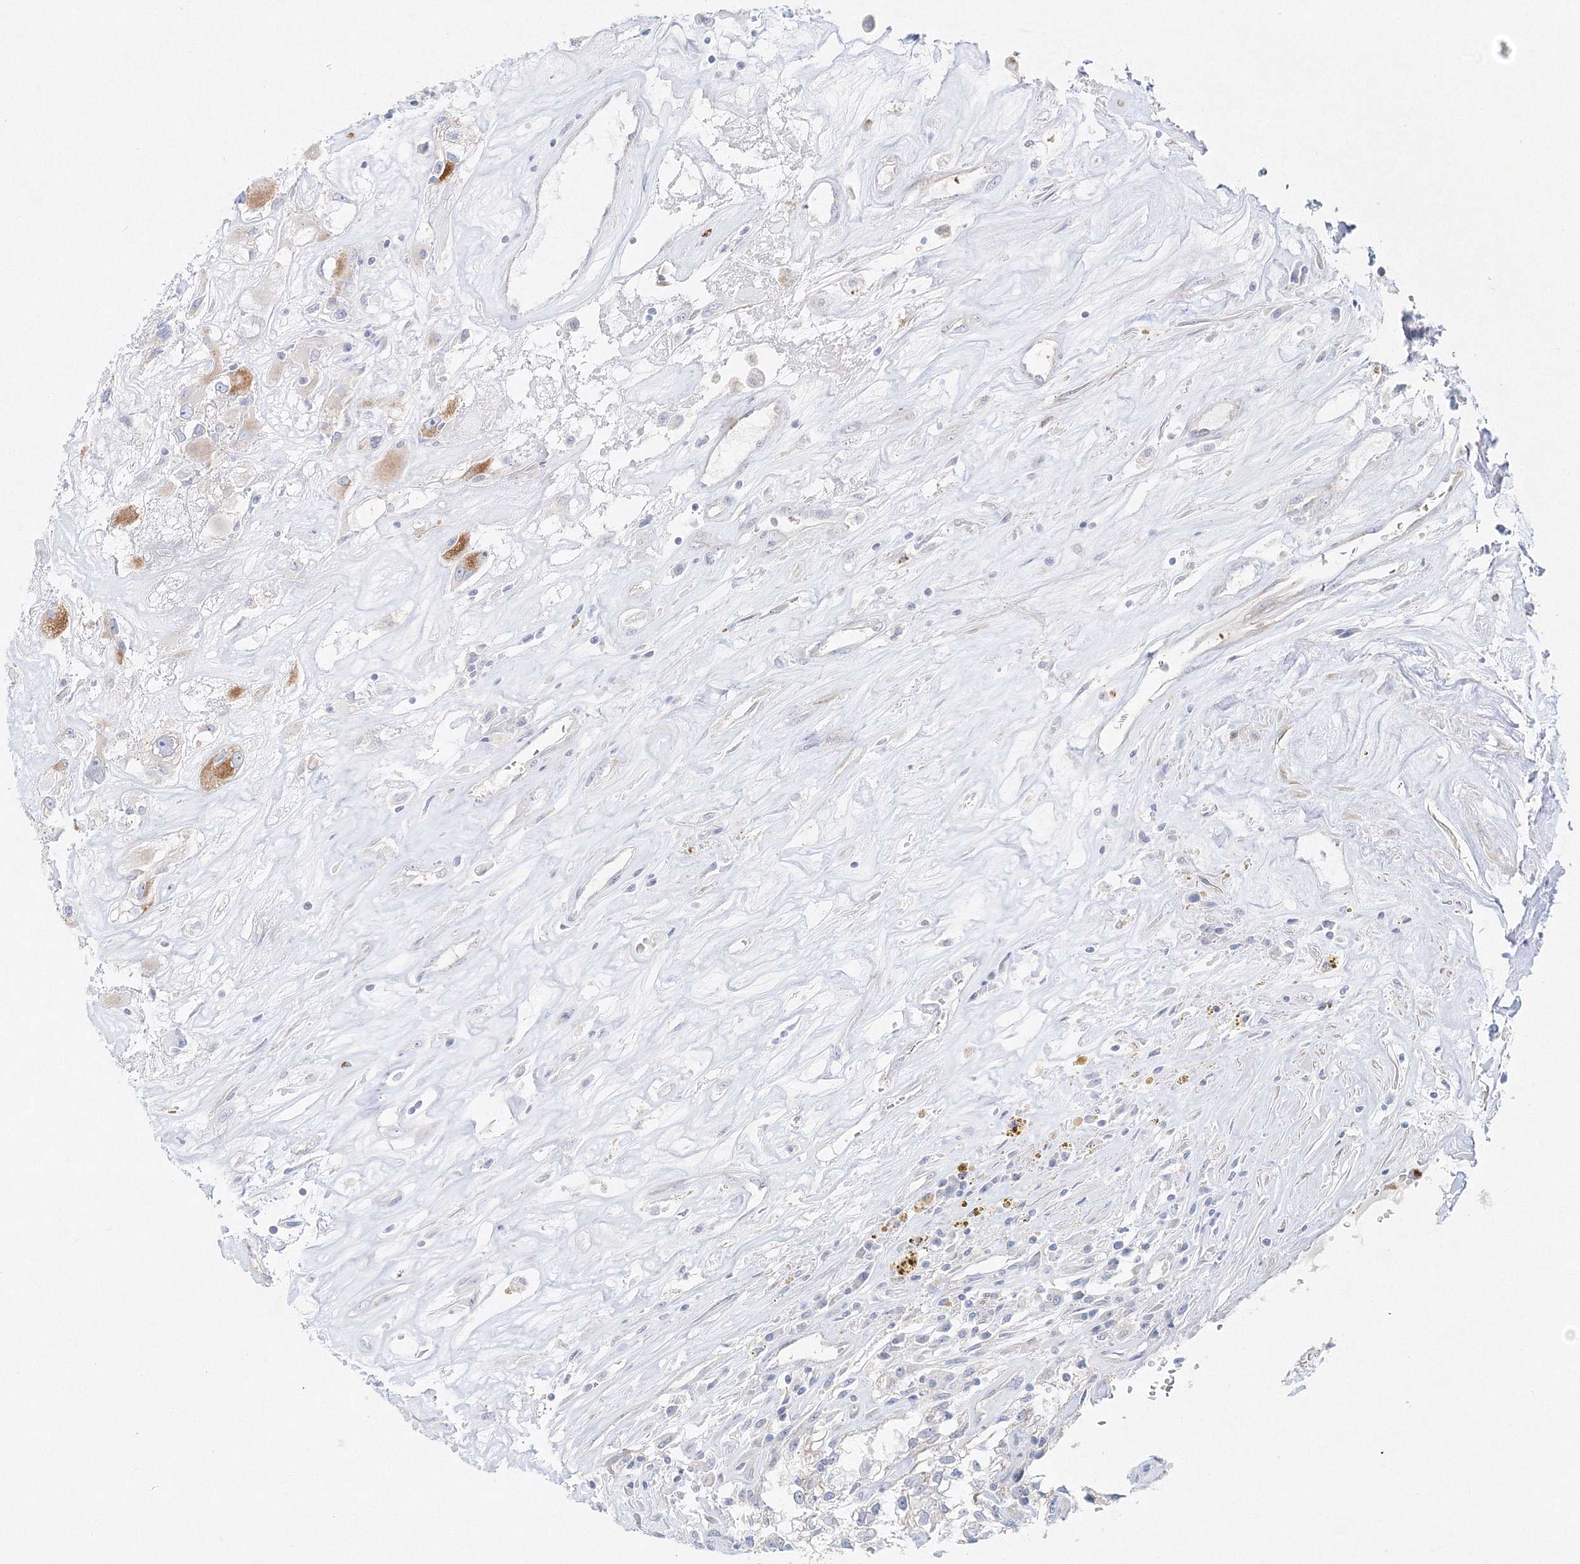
{"staining": {"intensity": "negative", "quantity": "none", "location": "none"}, "tissue": "renal cancer", "cell_type": "Tumor cells", "image_type": "cancer", "snomed": [{"axis": "morphology", "description": "Adenocarcinoma, NOS"}, {"axis": "topography", "description": "Kidney"}], "caption": "Tumor cells are negative for brown protein staining in renal cancer.", "gene": "DNAH1", "patient": {"sex": "female", "age": 52}}